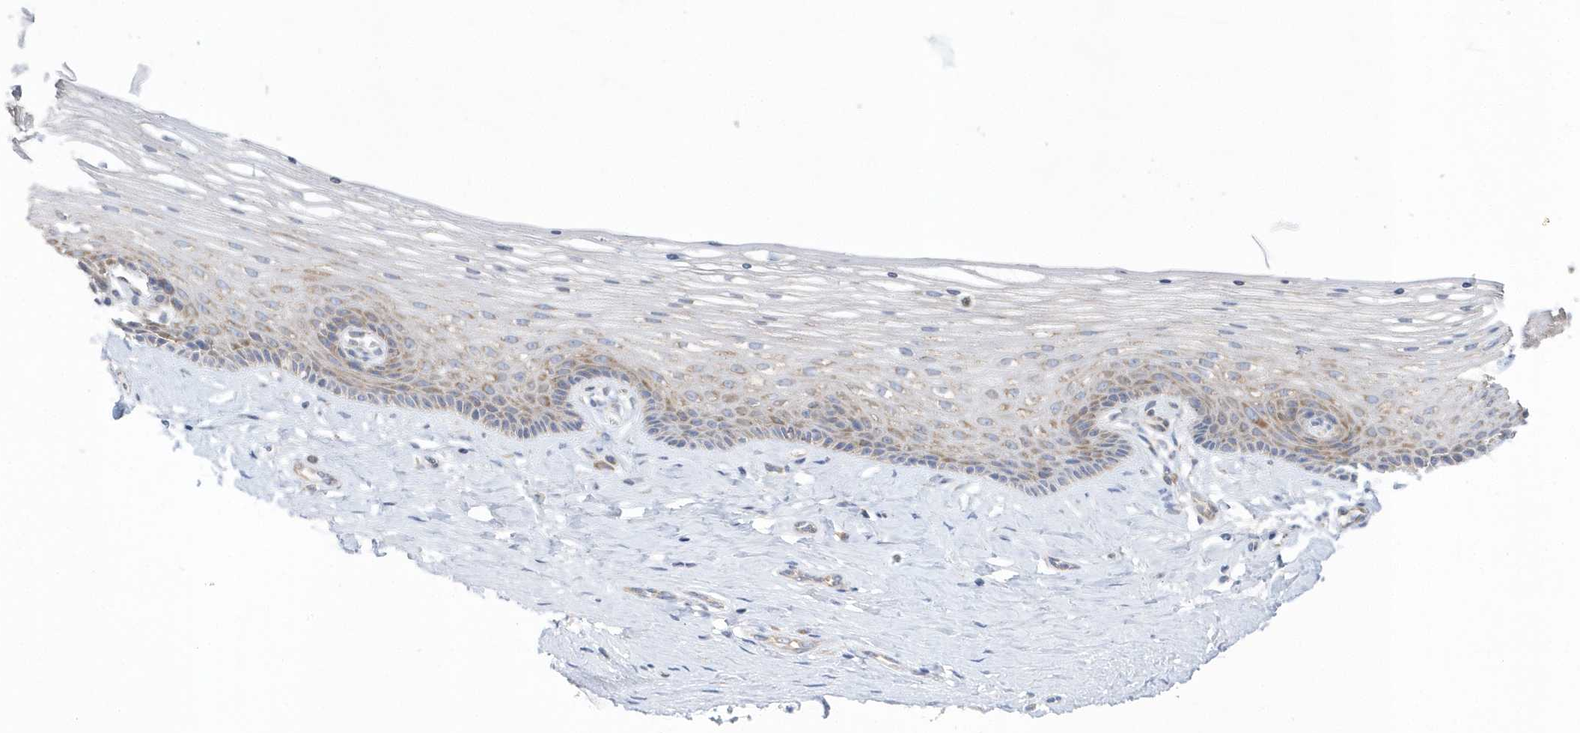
{"staining": {"intensity": "moderate", "quantity": ">75%", "location": "cytoplasmic/membranous"}, "tissue": "vagina", "cell_type": "Squamous epithelial cells", "image_type": "normal", "snomed": [{"axis": "morphology", "description": "Normal tissue, NOS"}, {"axis": "topography", "description": "Vagina"}], "caption": "Protein expression analysis of normal human vagina reveals moderate cytoplasmic/membranous expression in about >75% of squamous epithelial cells.", "gene": "SPATA5", "patient": {"sex": "female", "age": 46}}